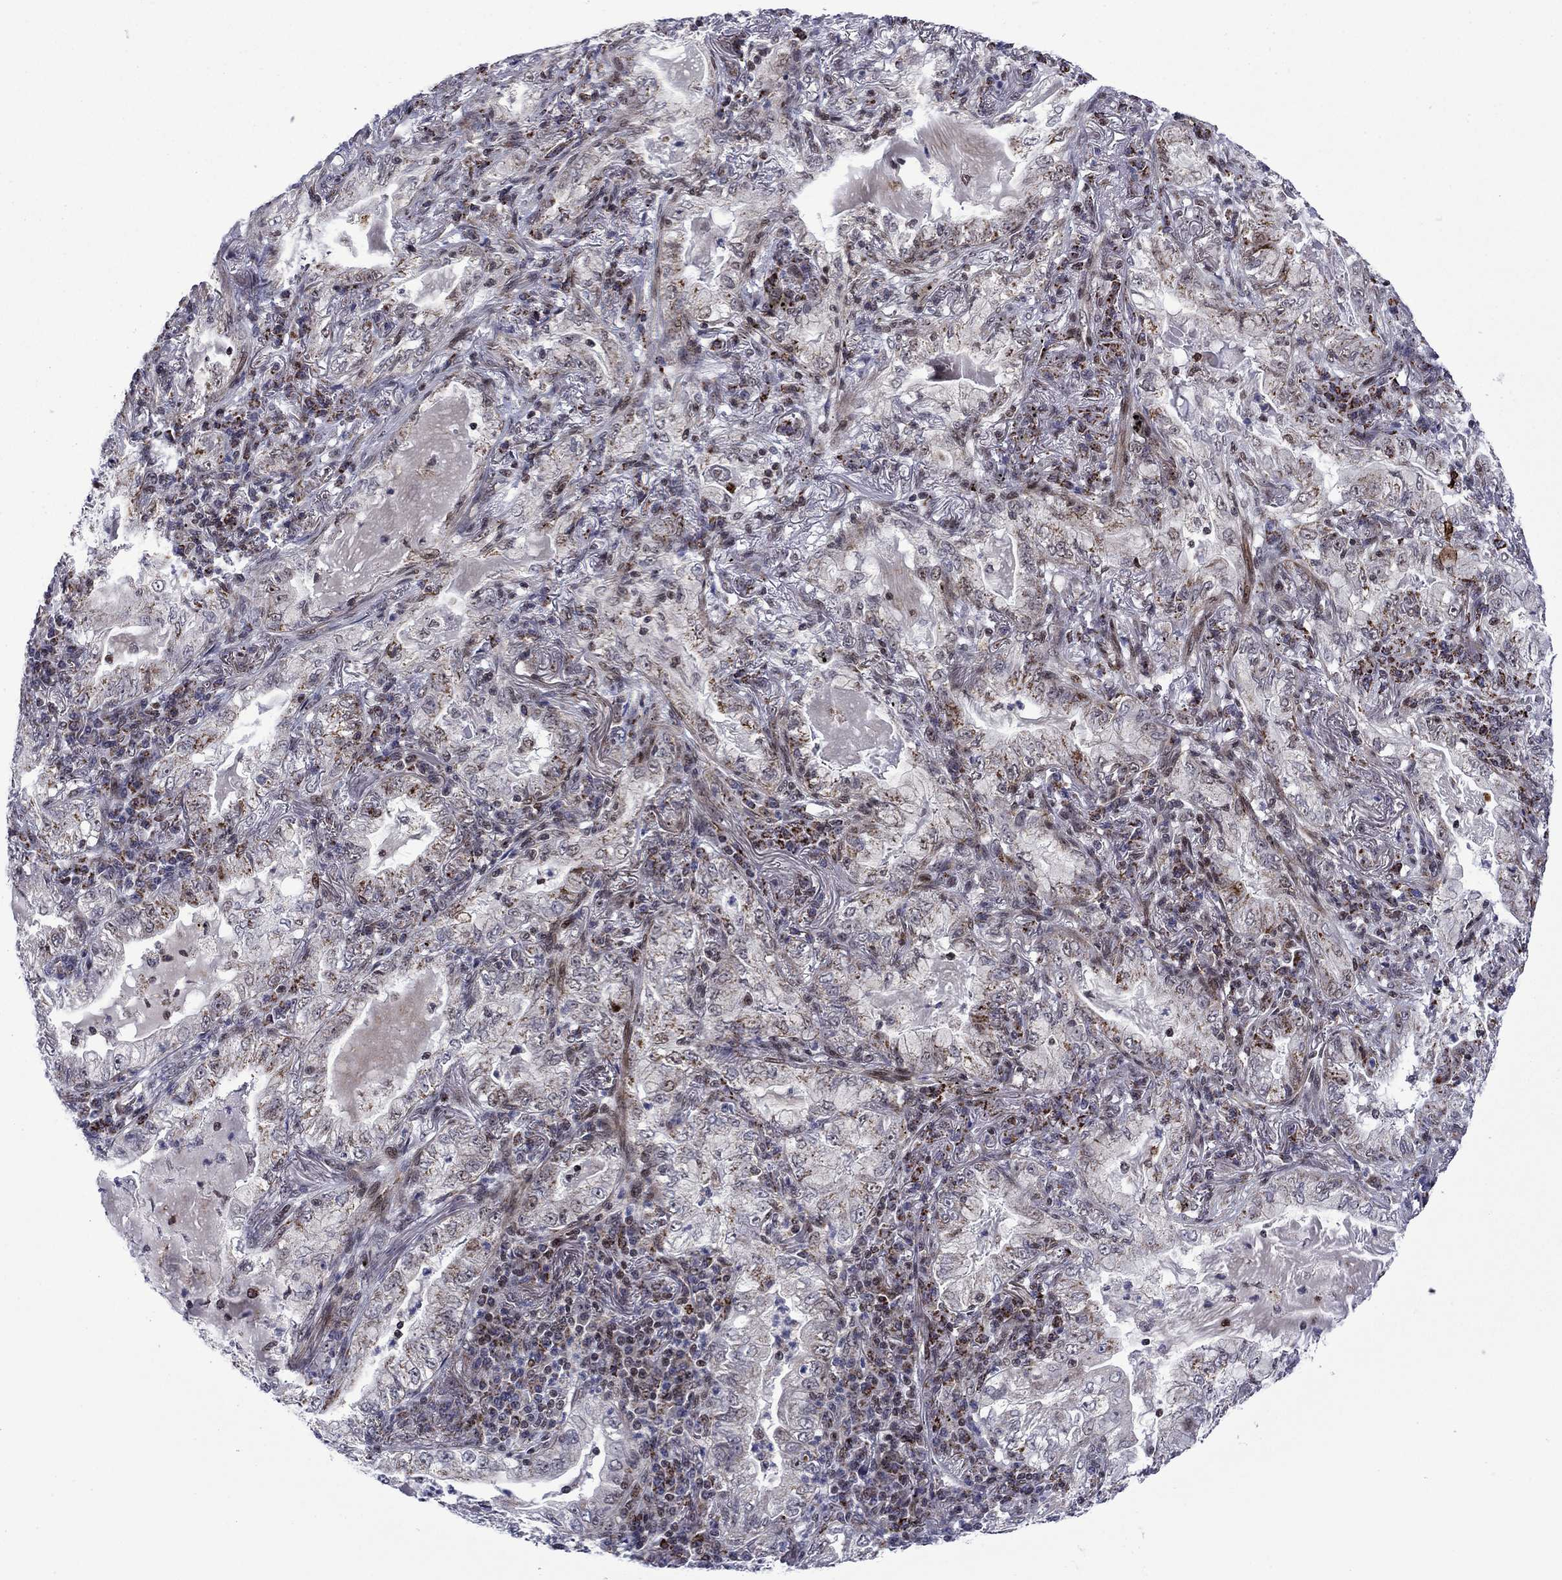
{"staining": {"intensity": "negative", "quantity": "none", "location": "none"}, "tissue": "lung cancer", "cell_type": "Tumor cells", "image_type": "cancer", "snomed": [{"axis": "morphology", "description": "Adenocarcinoma, NOS"}, {"axis": "topography", "description": "Lung"}], "caption": "Tumor cells show no significant expression in adenocarcinoma (lung).", "gene": "SURF2", "patient": {"sex": "female", "age": 73}}